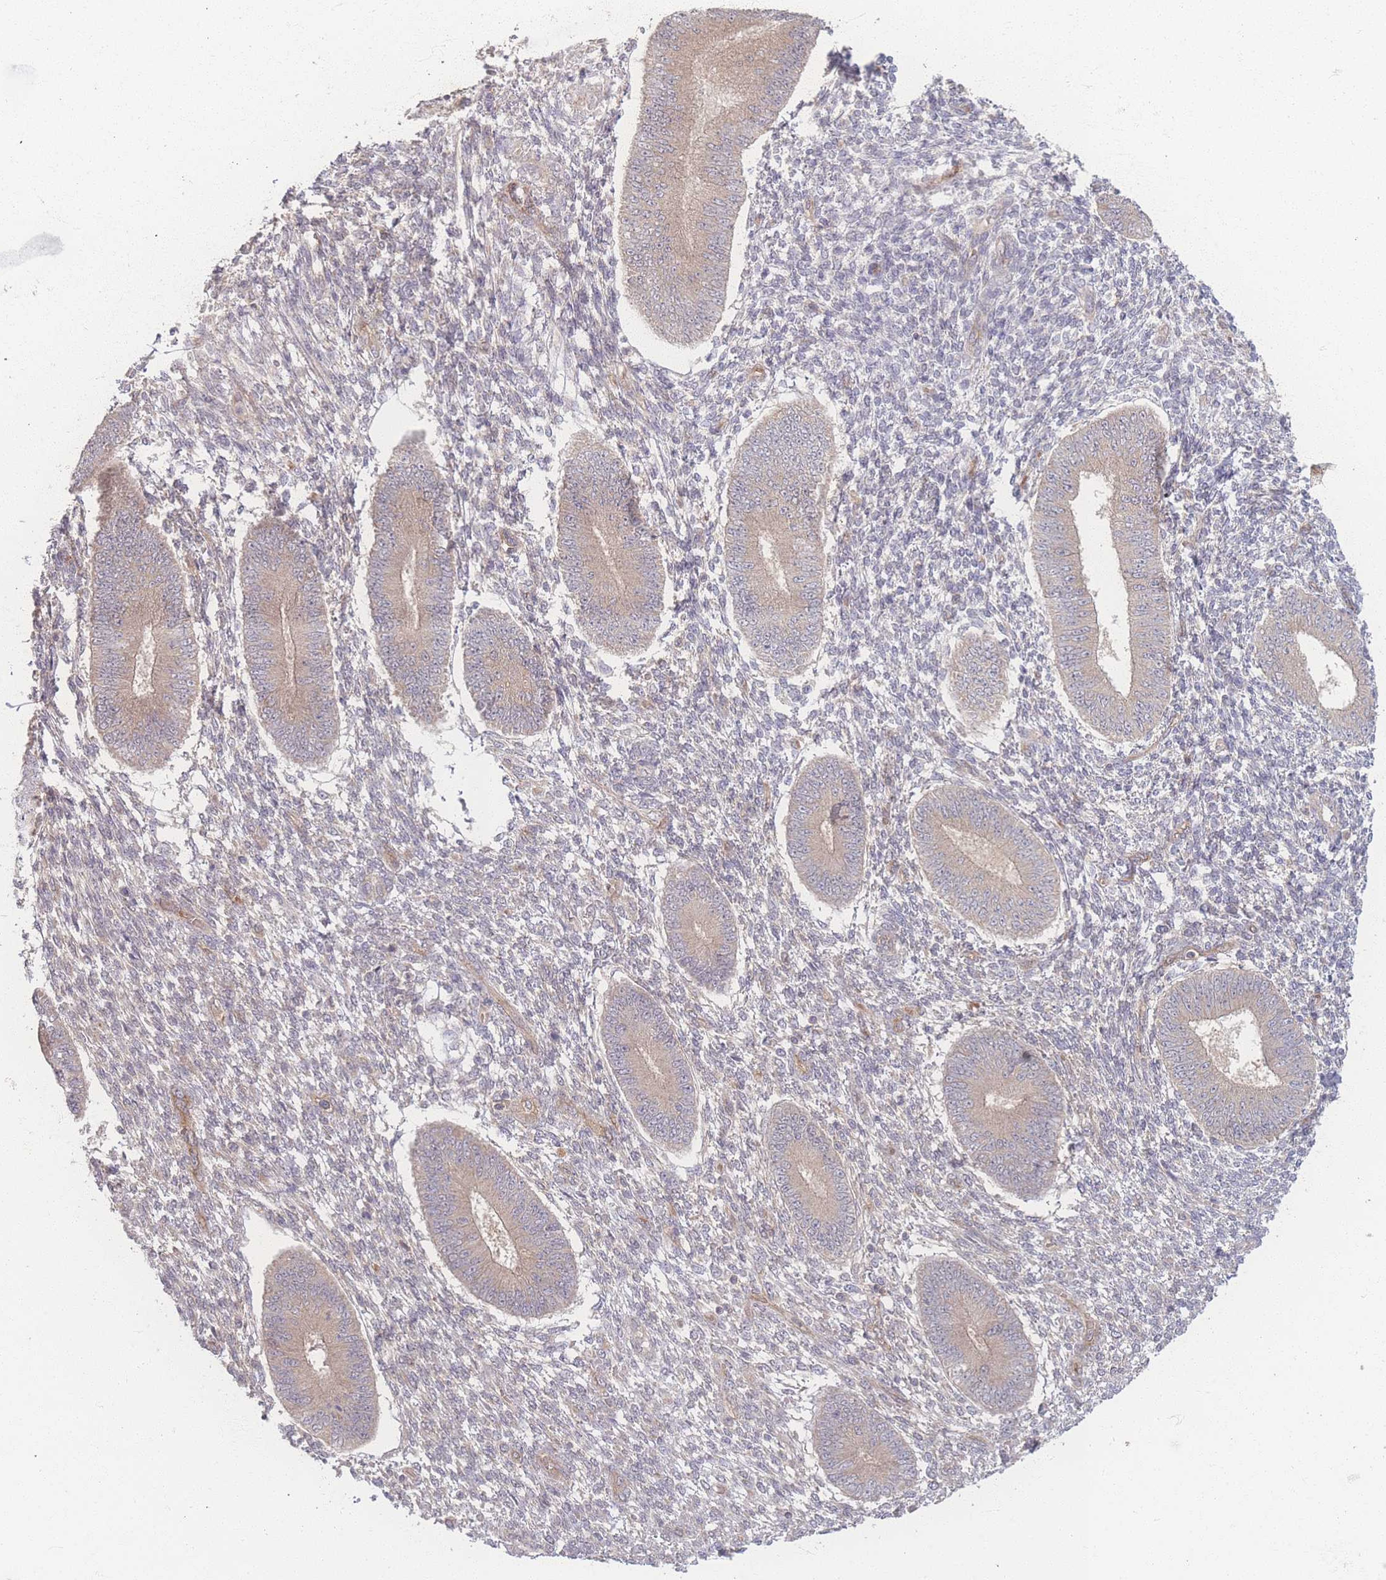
{"staining": {"intensity": "negative", "quantity": "none", "location": "none"}, "tissue": "endometrium", "cell_type": "Cells in endometrial stroma", "image_type": "normal", "snomed": [{"axis": "morphology", "description": "Normal tissue, NOS"}, {"axis": "topography", "description": "Endometrium"}], "caption": "A high-resolution image shows immunohistochemistry staining of normal endometrium, which reveals no significant positivity in cells in endometrial stroma. (DAB (3,3'-diaminobenzidine) immunohistochemistry, high magnification).", "gene": "INSR", "patient": {"sex": "female", "age": 49}}